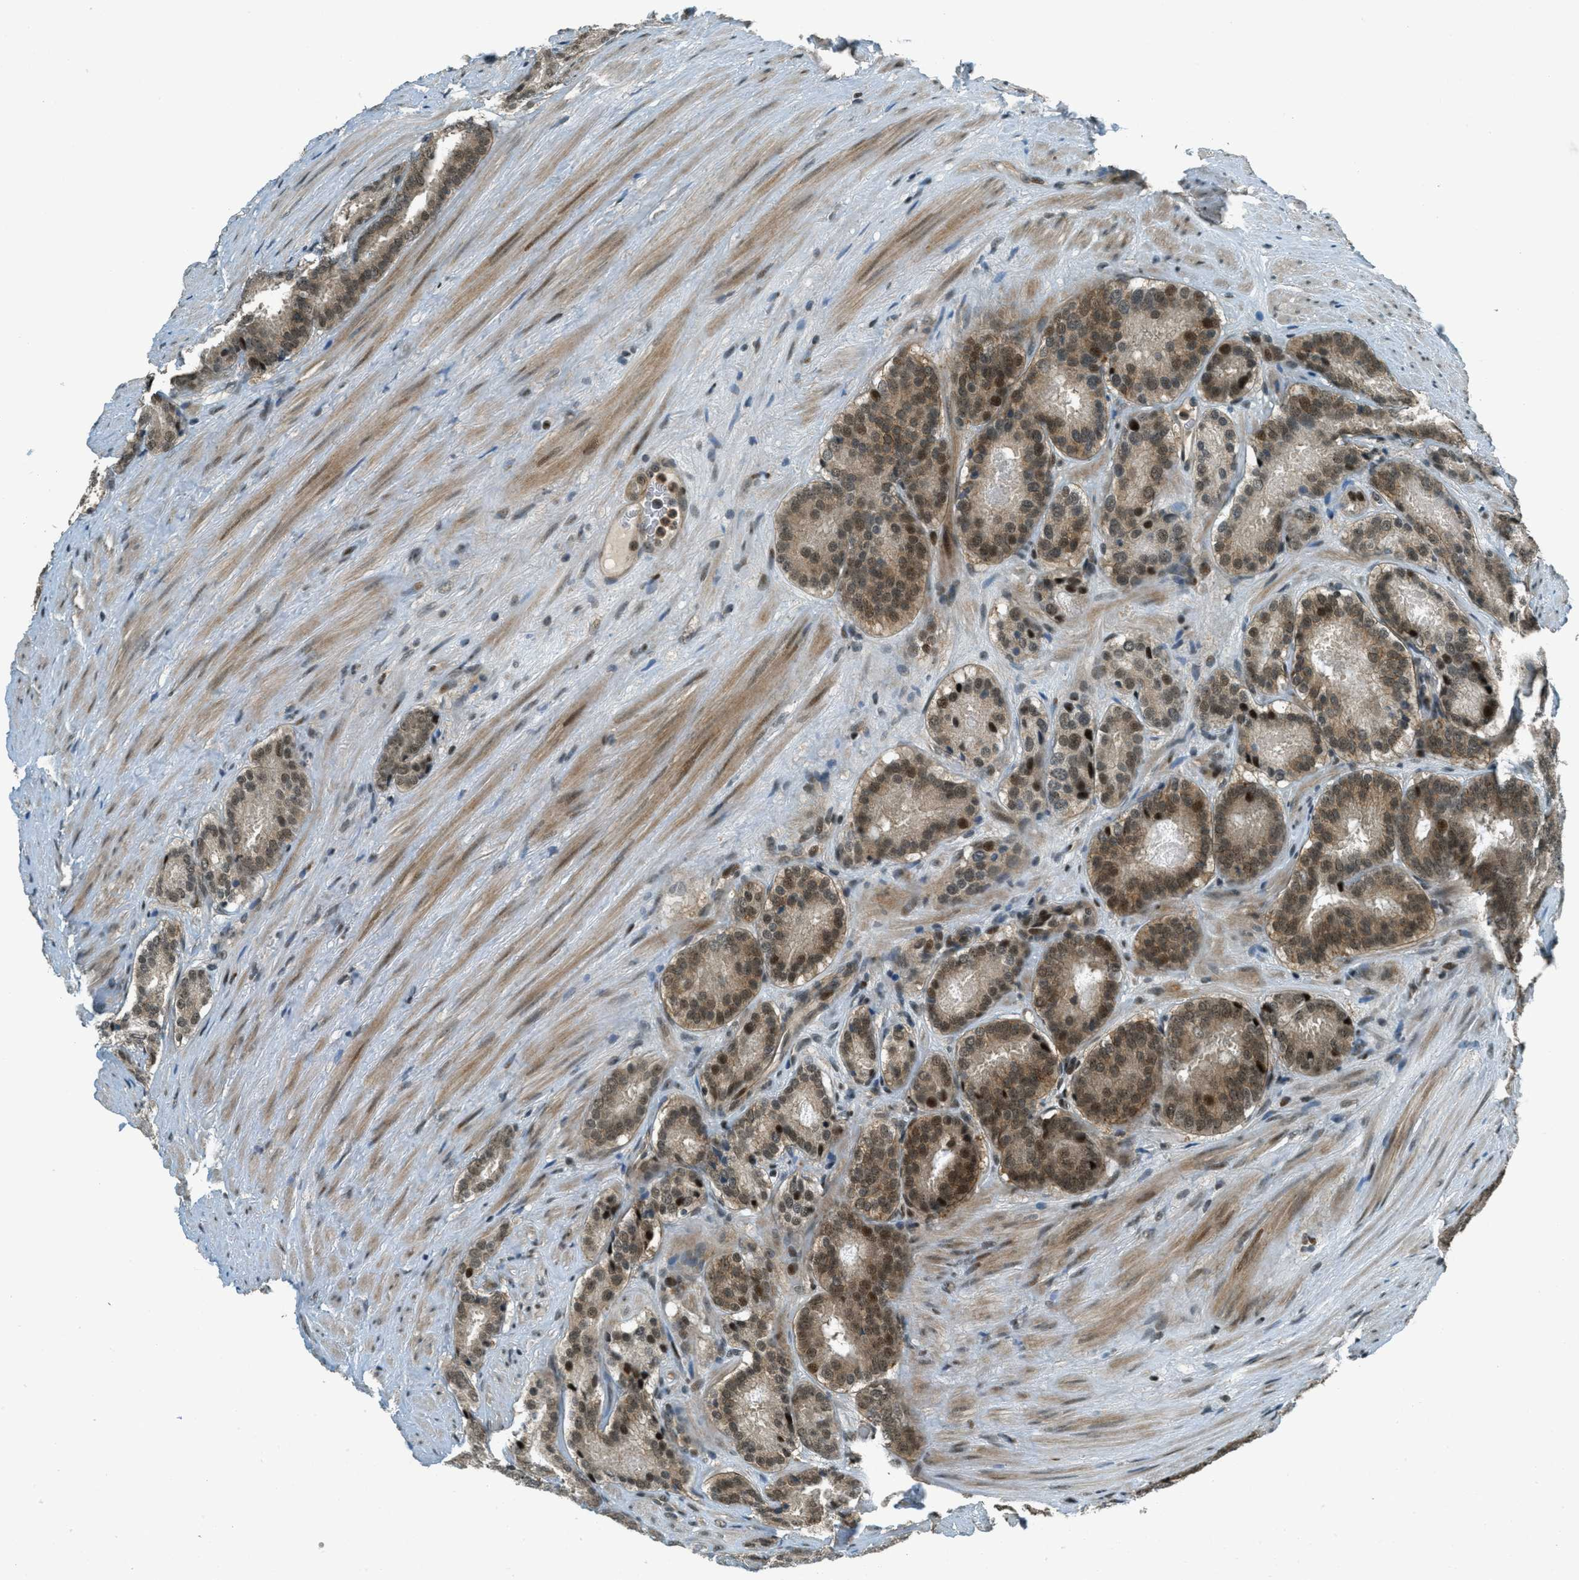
{"staining": {"intensity": "moderate", "quantity": ">75%", "location": "cytoplasmic/membranous,nuclear"}, "tissue": "prostate cancer", "cell_type": "Tumor cells", "image_type": "cancer", "snomed": [{"axis": "morphology", "description": "Adenocarcinoma, Low grade"}, {"axis": "topography", "description": "Prostate"}], "caption": "Immunohistochemical staining of prostate low-grade adenocarcinoma shows moderate cytoplasmic/membranous and nuclear protein staining in about >75% of tumor cells. The protein of interest is shown in brown color, while the nuclei are stained blue.", "gene": "FOXM1", "patient": {"sex": "male", "age": 69}}